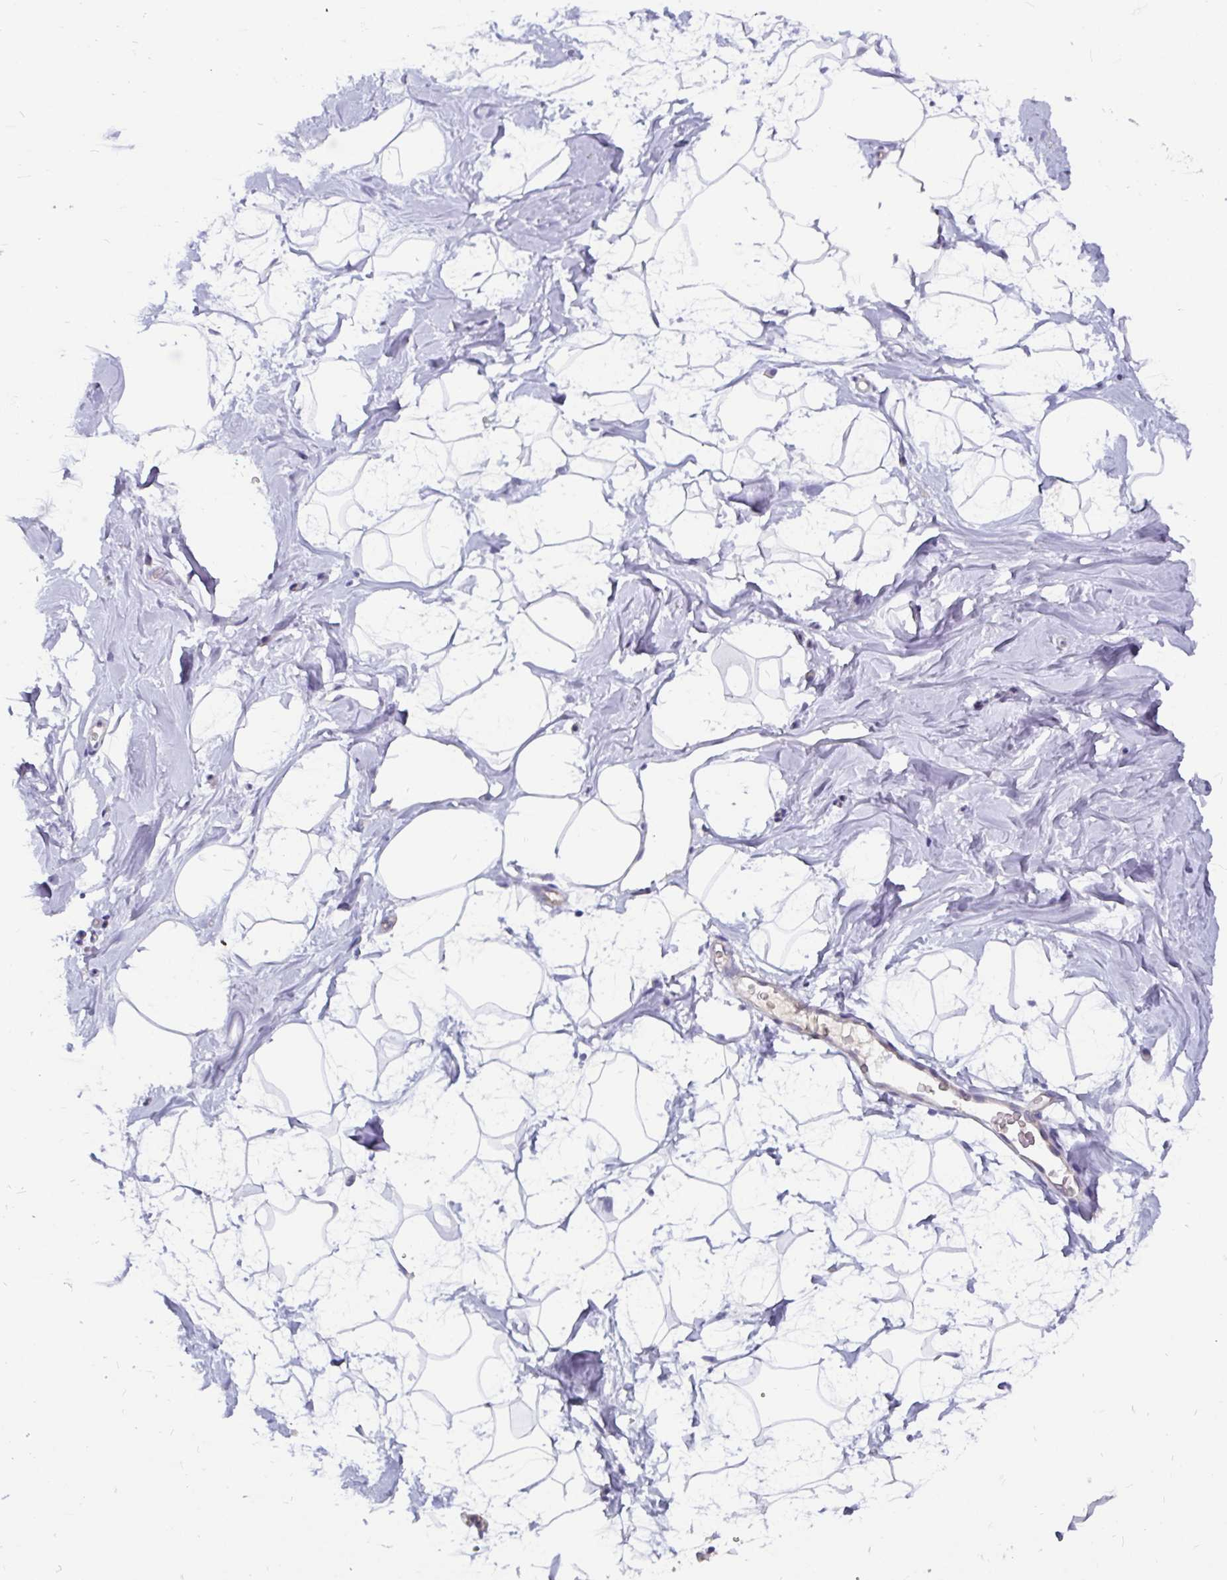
{"staining": {"intensity": "negative", "quantity": "none", "location": "none"}, "tissue": "breast", "cell_type": "Adipocytes", "image_type": "normal", "snomed": [{"axis": "morphology", "description": "Normal tissue, NOS"}, {"axis": "topography", "description": "Breast"}], "caption": "Normal breast was stained to show a protein in brown. There is no significant positivity in adipocytes. (DAB immunohistochemistry (IHC) with hematoxylin counter stain).", "gene": "ADAMTS6", "patient": {"sex": "female", "age": 32}}